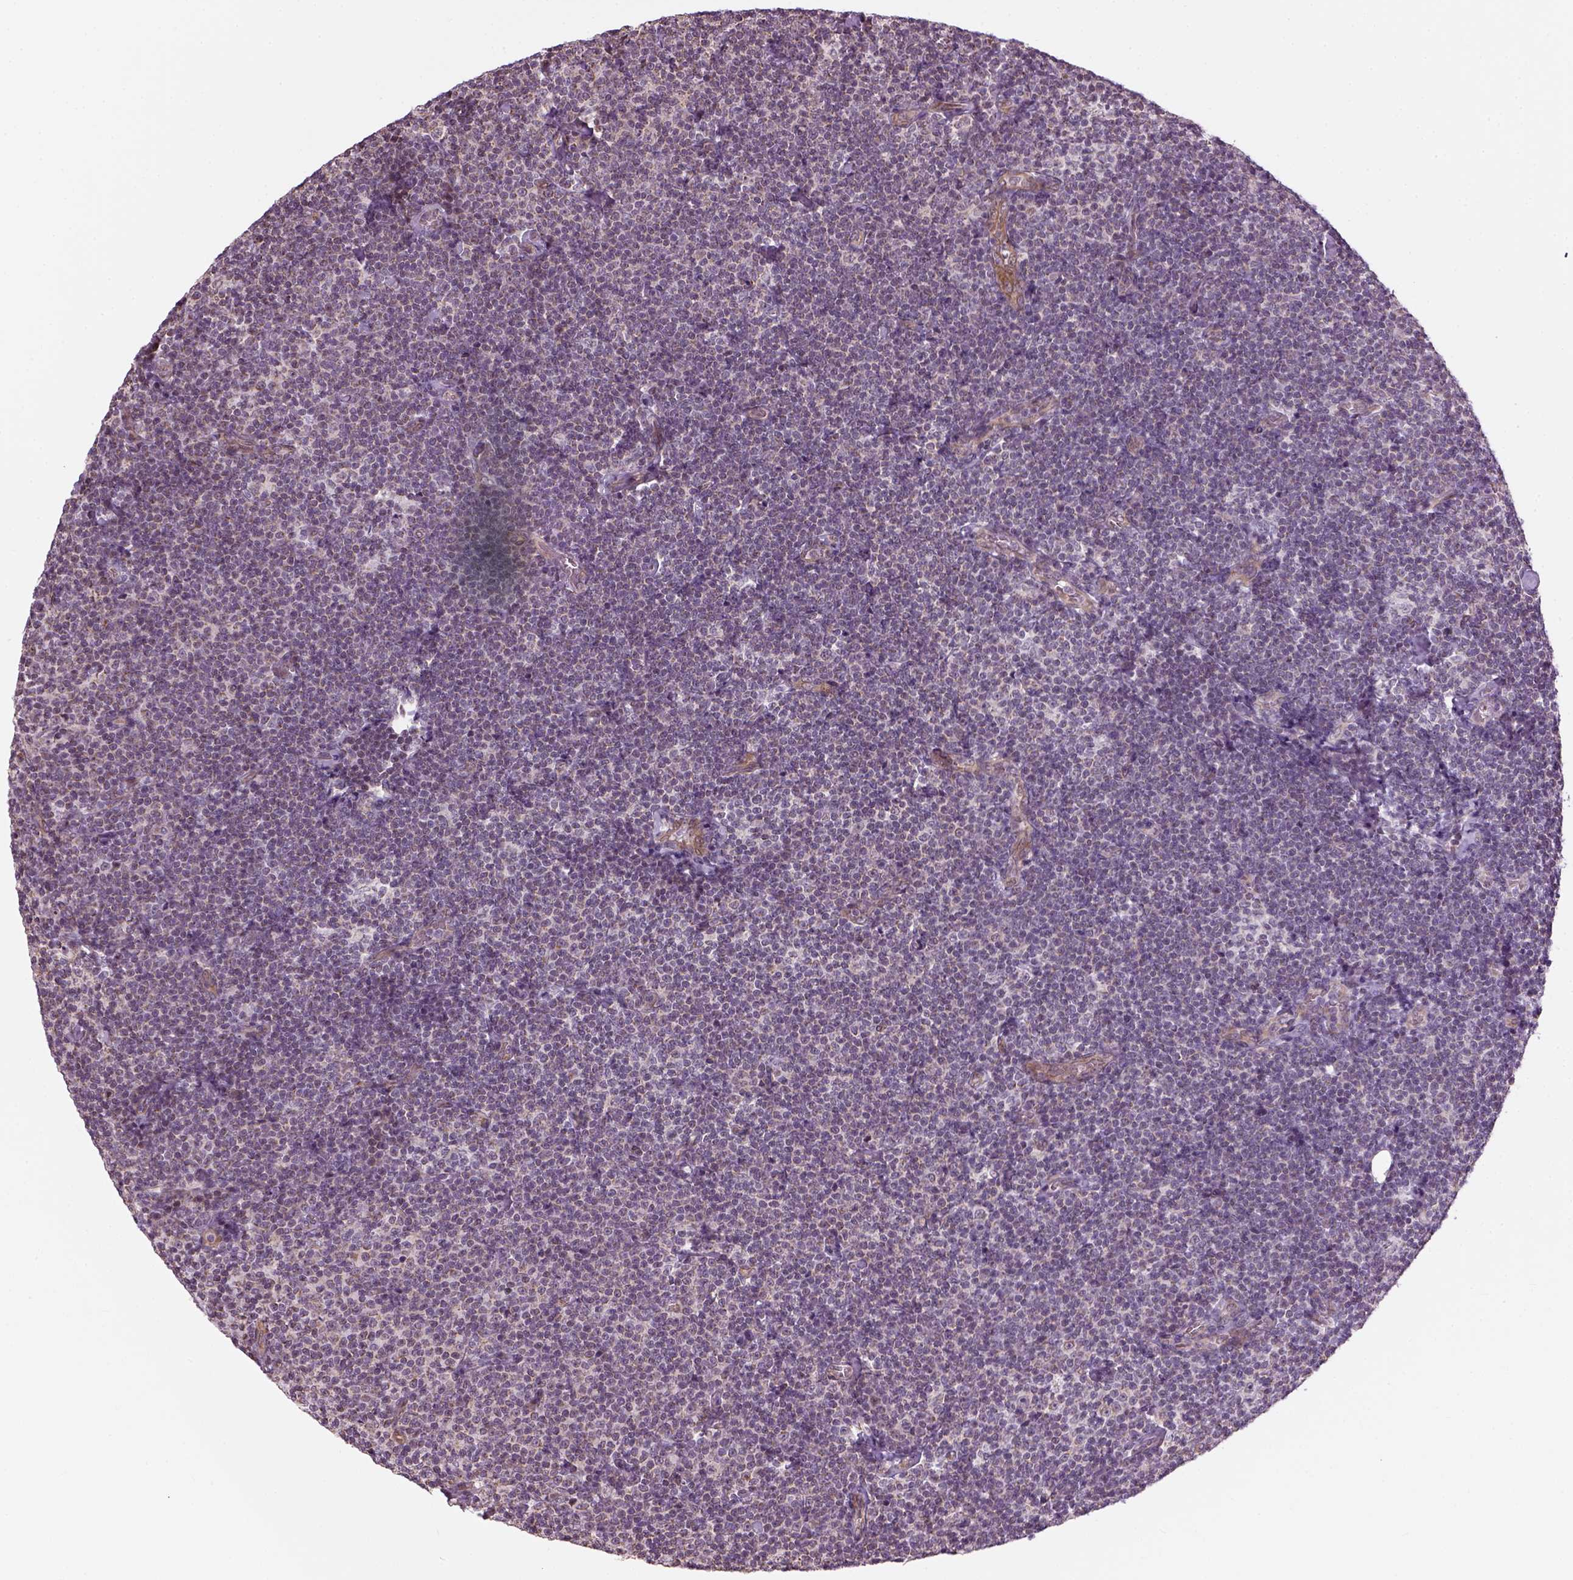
{"staining": {"intensity": "weak", "quantity": "25%-75%", "location": "cytoplasmic/membranous"}, "tissue": "lymphoma", "cell_type": "Tumor cells", "image_type": "cancer", "snomed": [{"axis": "morphology", "description": "Malignant lymphoma, non-Hodgkin's type, Low grade"}, {"axis": "topography", "description": "Lymph node"}], "caption": "A low amount of weak cytoplasmic/membranous expression is identified in about 25%-75% of tumor cells in lymphoma tissue.", "gene": "XK", "patient": {"sex": "male", "age": 81}}